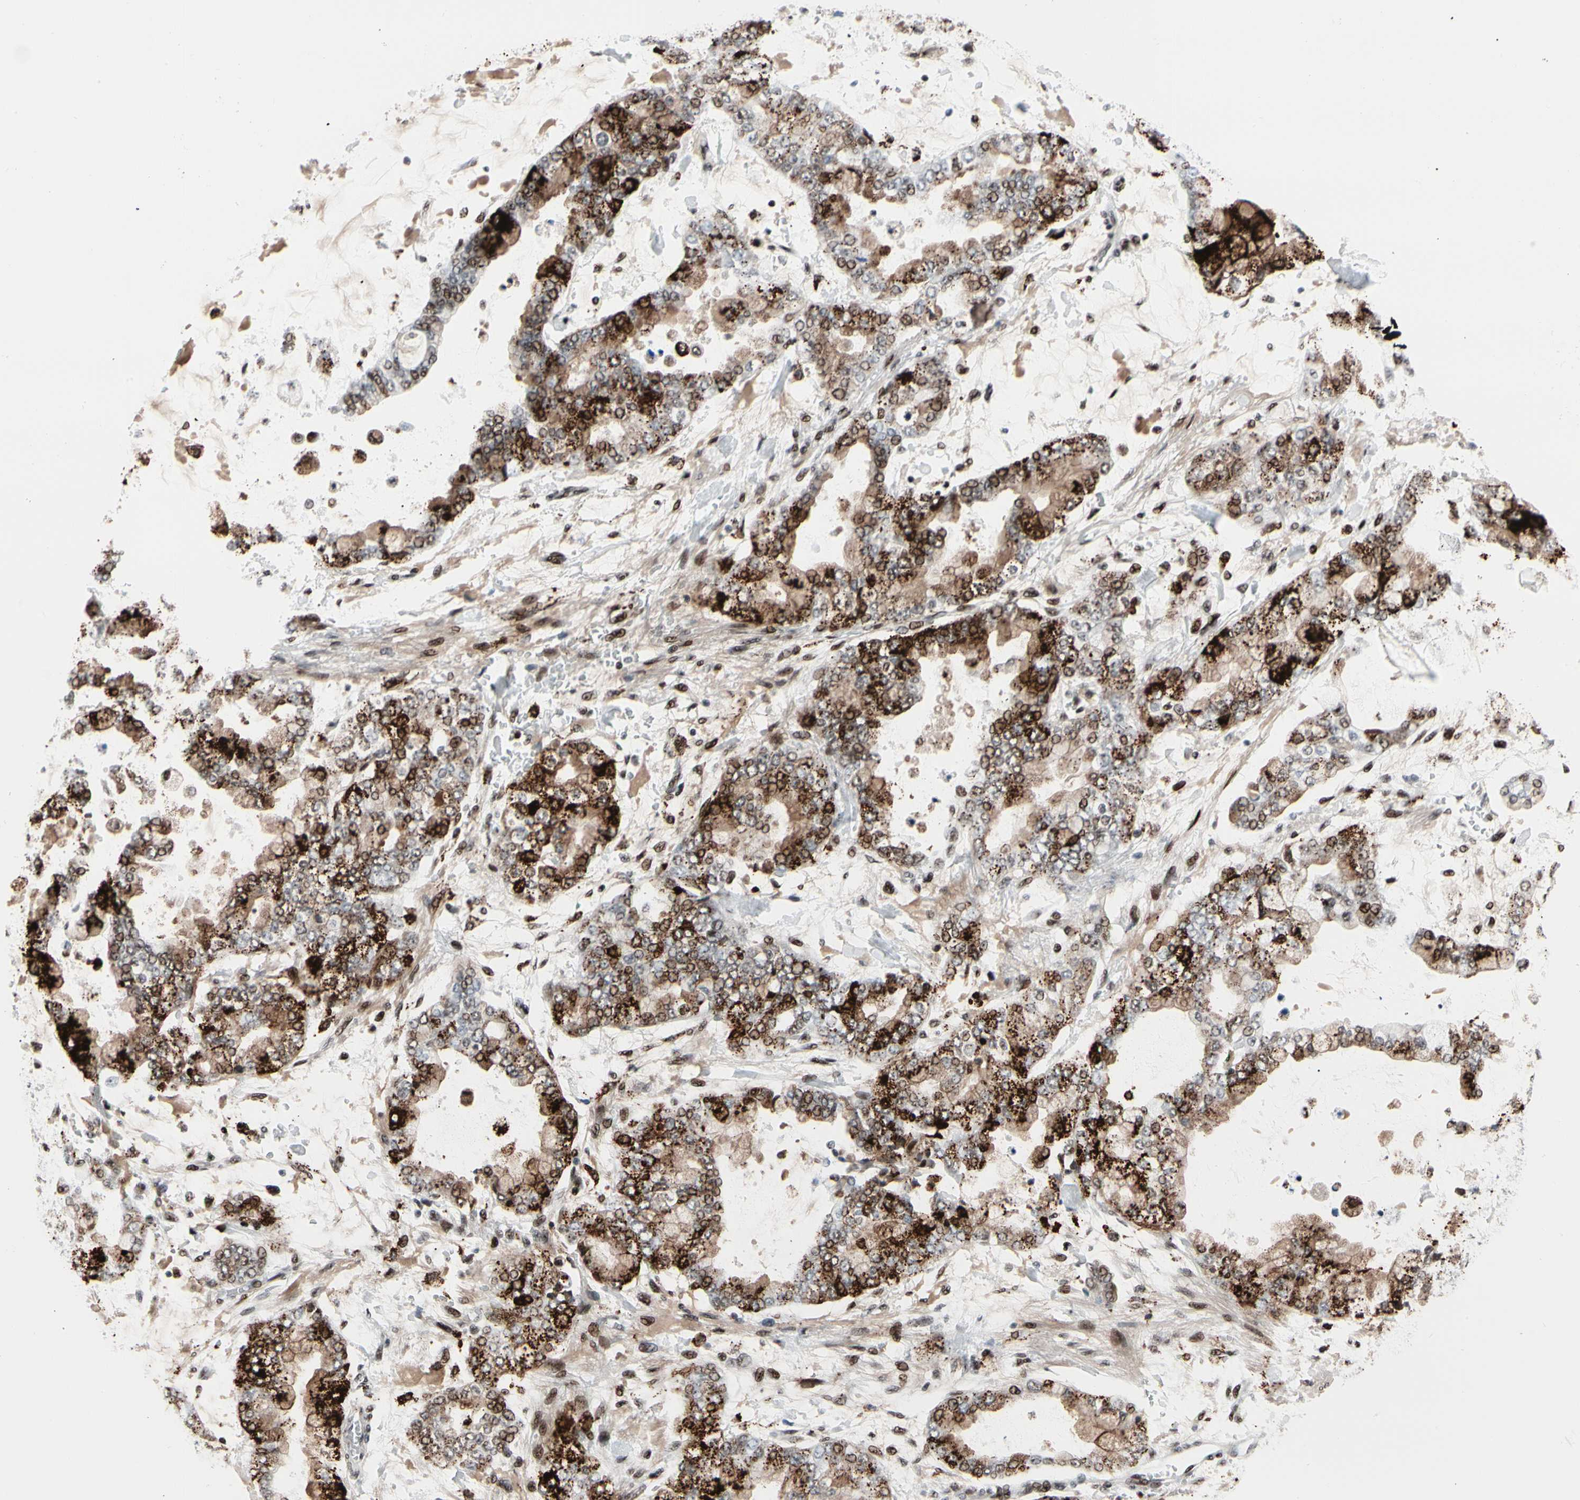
{"staining": {"intensity": "moderate", "quantity": "25%-75%", "location": "cytoplasmic/membranous,nuclear"}, "tissue": "stomach cancer", "cell_type": "Tumor cells", "image_type": "cancer", "snomed": [{"axis": "morphology", "description": "Normal tissue, NOS"}, {"axis": "morphology", "description": "Adenocarcinoma, NOS"}, {"axis": "topography", "description": "Stomach, upper"}, {"axis": "topography", "description": "Stomach"}], "caption": "High-power microscopy captured an IHC micrograph of stomach cancer (adenocarcinoma), revealing moderate cytoplasmic/membranous and nuclear positivity in approximately 25%-75% of tumor cells.", "gene": "FOXO3", "patient": {"sex": "male", "age": 76}}